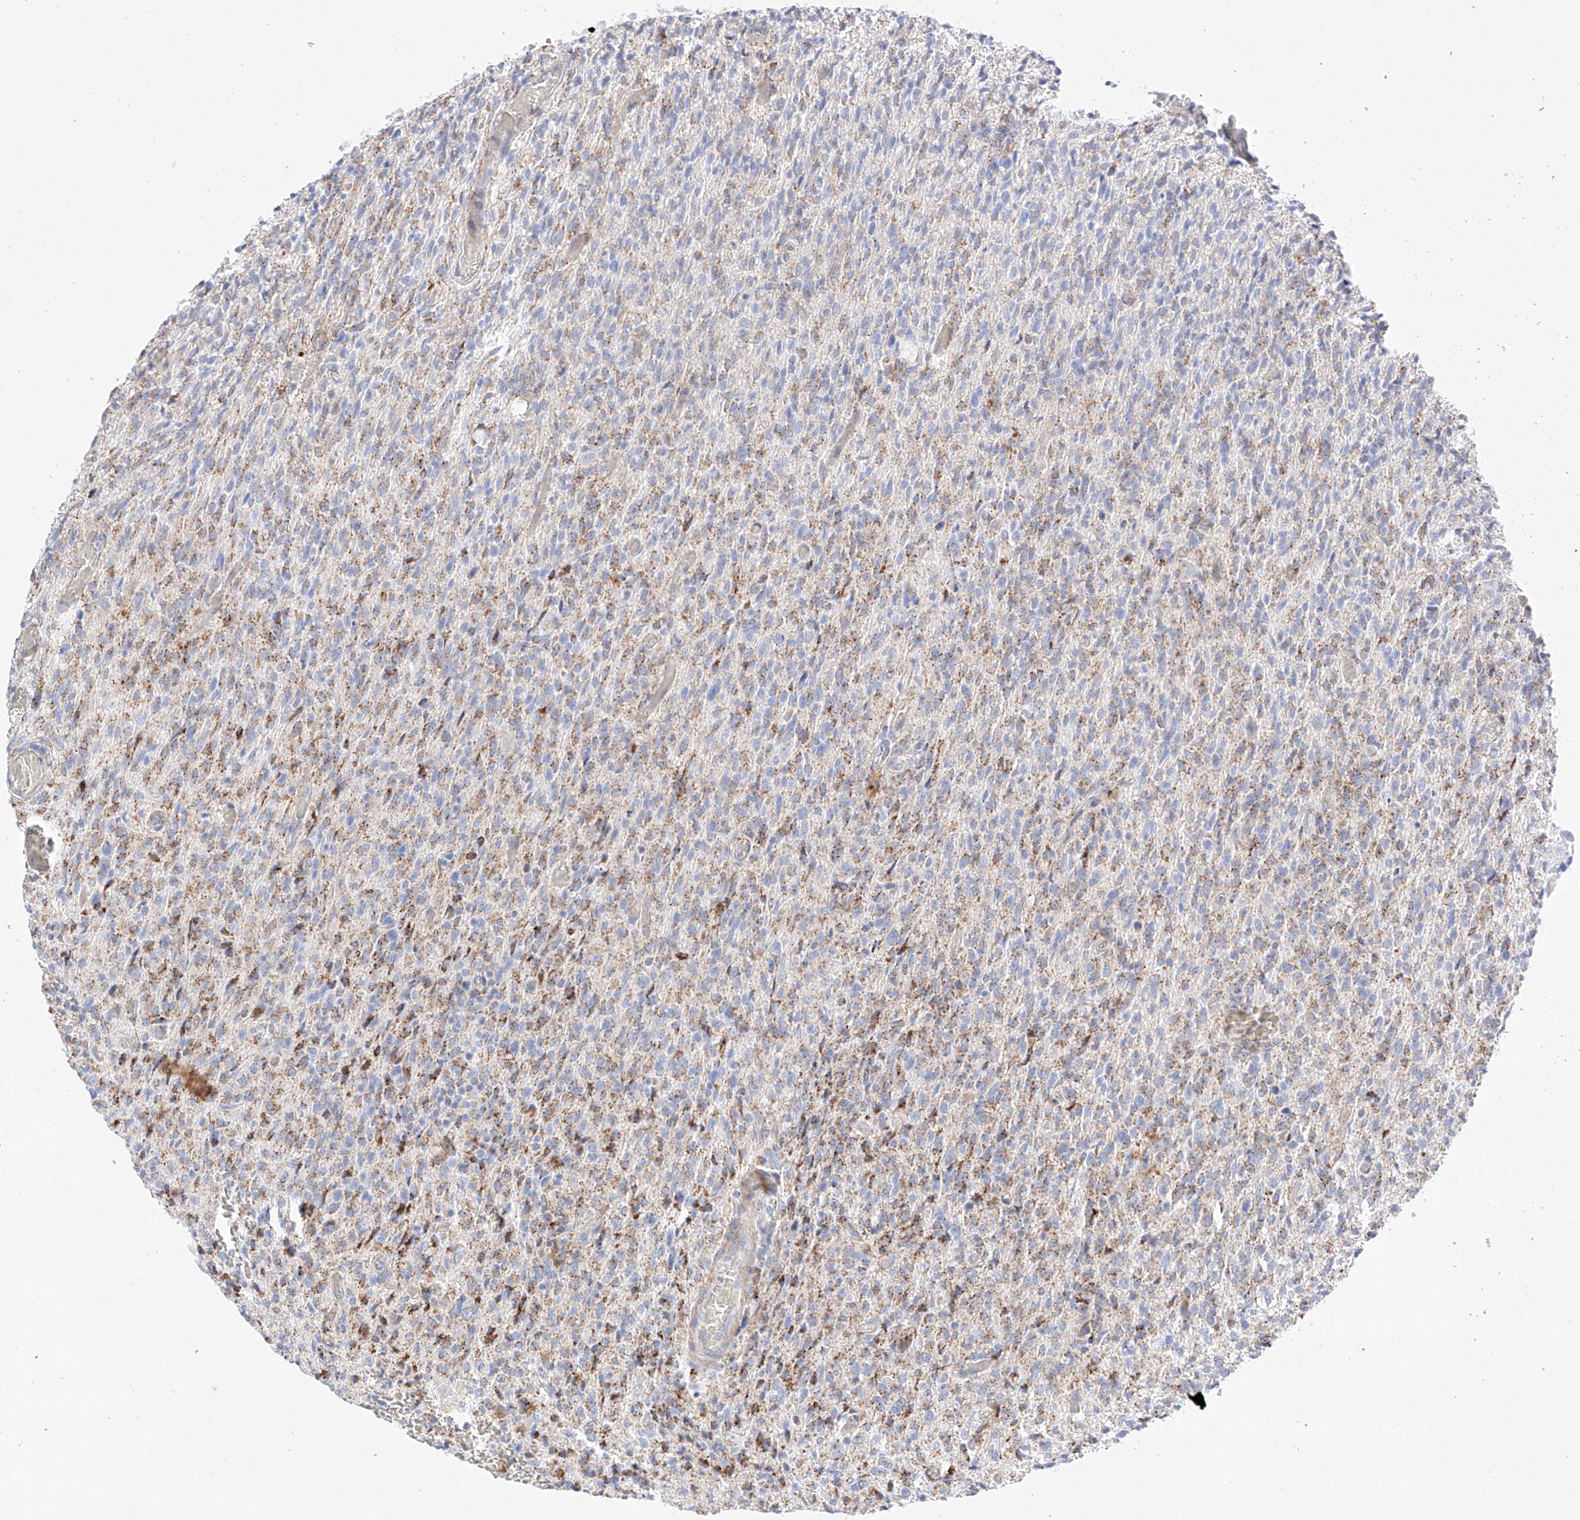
{"staining": {"intensity": "weak", "quantity": "25%-75%", "location": "cytoplasmic/membranous"}, "tissue": "glioma", "cell_type": "Tumor cells", "image_type": "cancer", "snomed": [{"axis": "morphology", "description": "Glioma, malignant, High grade"}, {"axis": "topography", "description": "Brain"}], "caption": "Immunohistochemistry (IHC) (DAB (3,3'-diaminobenzidine)) staining of glioma demonstrates weak cytoplasmic/membranous protein positivity in about 25%-75% of tumor cells.", "gene": "C6orf62", "patient": {"sex": "female", "age": 57}}